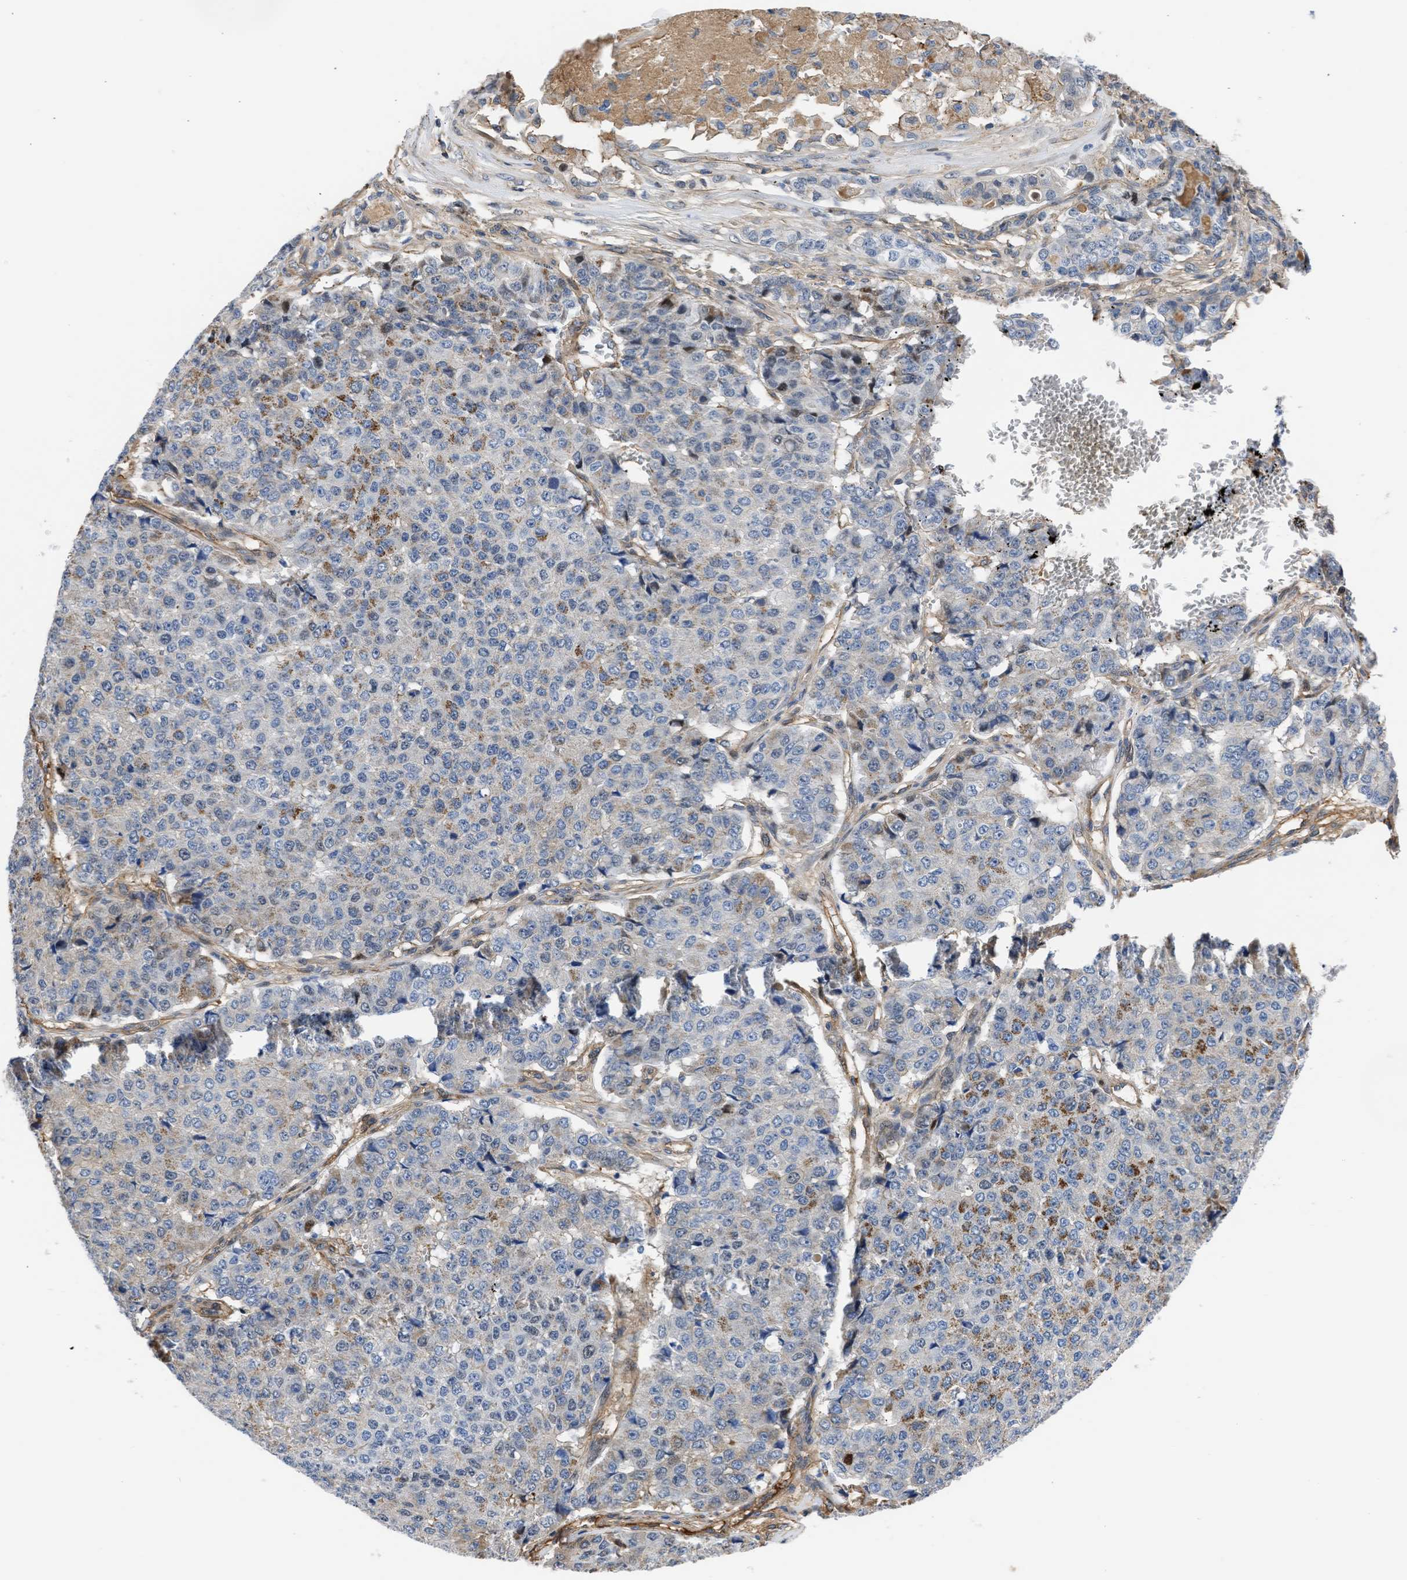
{"staining": {"intensity": "moderate", "quantity": "<25%", "location": "cytoplasmic/membranous"}, "tissue": "pancreatic cancer", "cell_type": "Tumor cells", "image_type": "cancer", "snomed": [{"axis": "morphology", "description": "Adenocarcinoma, NOS"}, {"axis": "topography", "description": "Pancreas"}], "caption": "Immunohistochemical staining of human pancreatic cancer exhibits low levels of moderate cytoplasmic/membranous positivity in approximately <25% of tumor cells. Nuclei are stained in blue.", "gene": "MAS1L", "patient": {"sex": "male", "age": 50}}